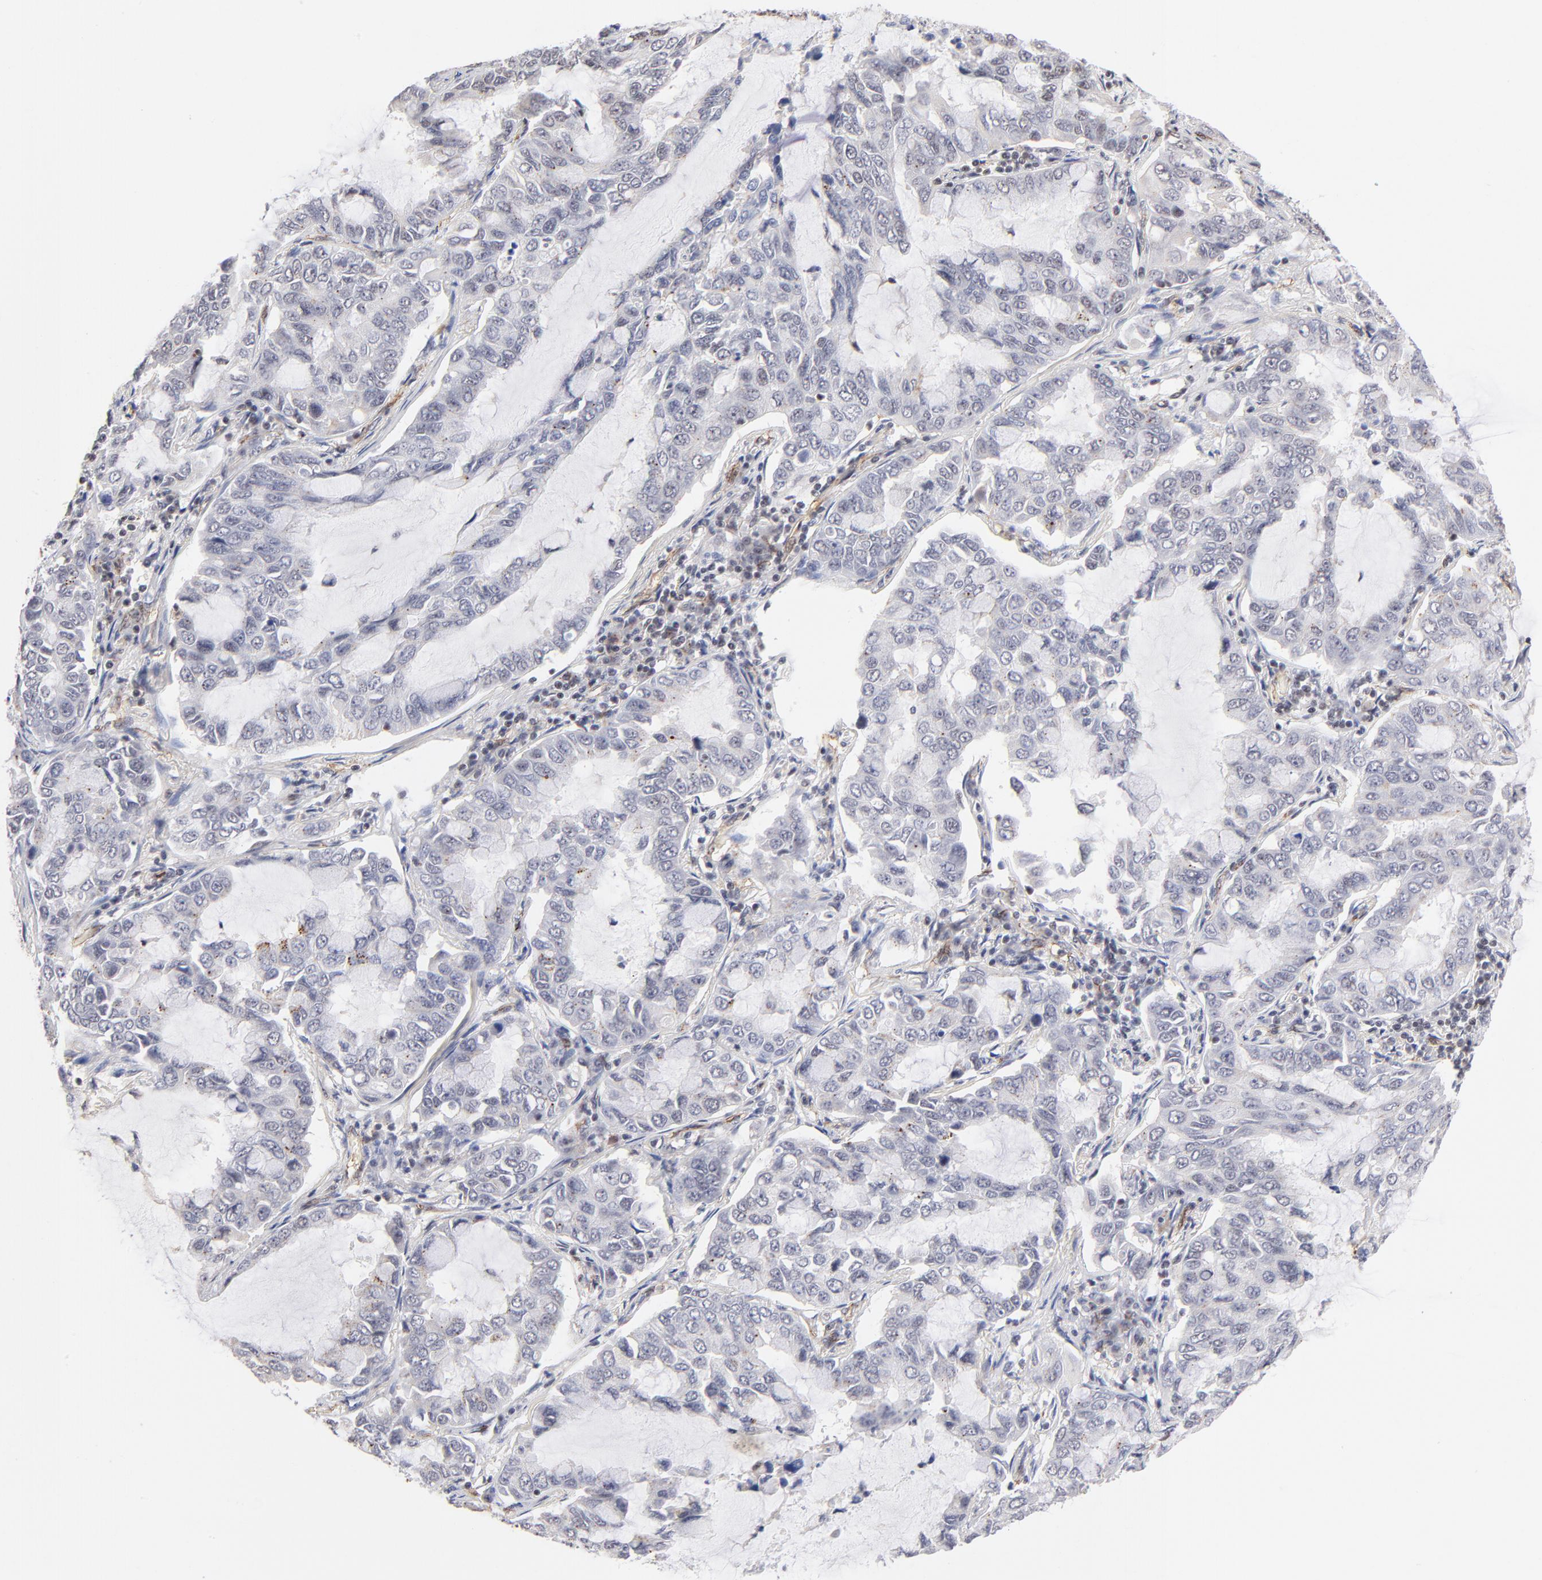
{"staining": {"intensity": "negative", "quantity": "none", "location": "none"}, "tissue": "lung cancer", "cell_type": "Tumor cells", "image_type": "cancer", "snomed": [{"axis": "morphology", "description": "Adenocarcinoma, NOS"}, {"axis": "topography", "description": "Lung"}], "caption": "An image of human adenocarcinoma (lung) is negative for staining in tumor cells.", "gene": "GABPA", "patient": {"sex": "male", "age": 64}}